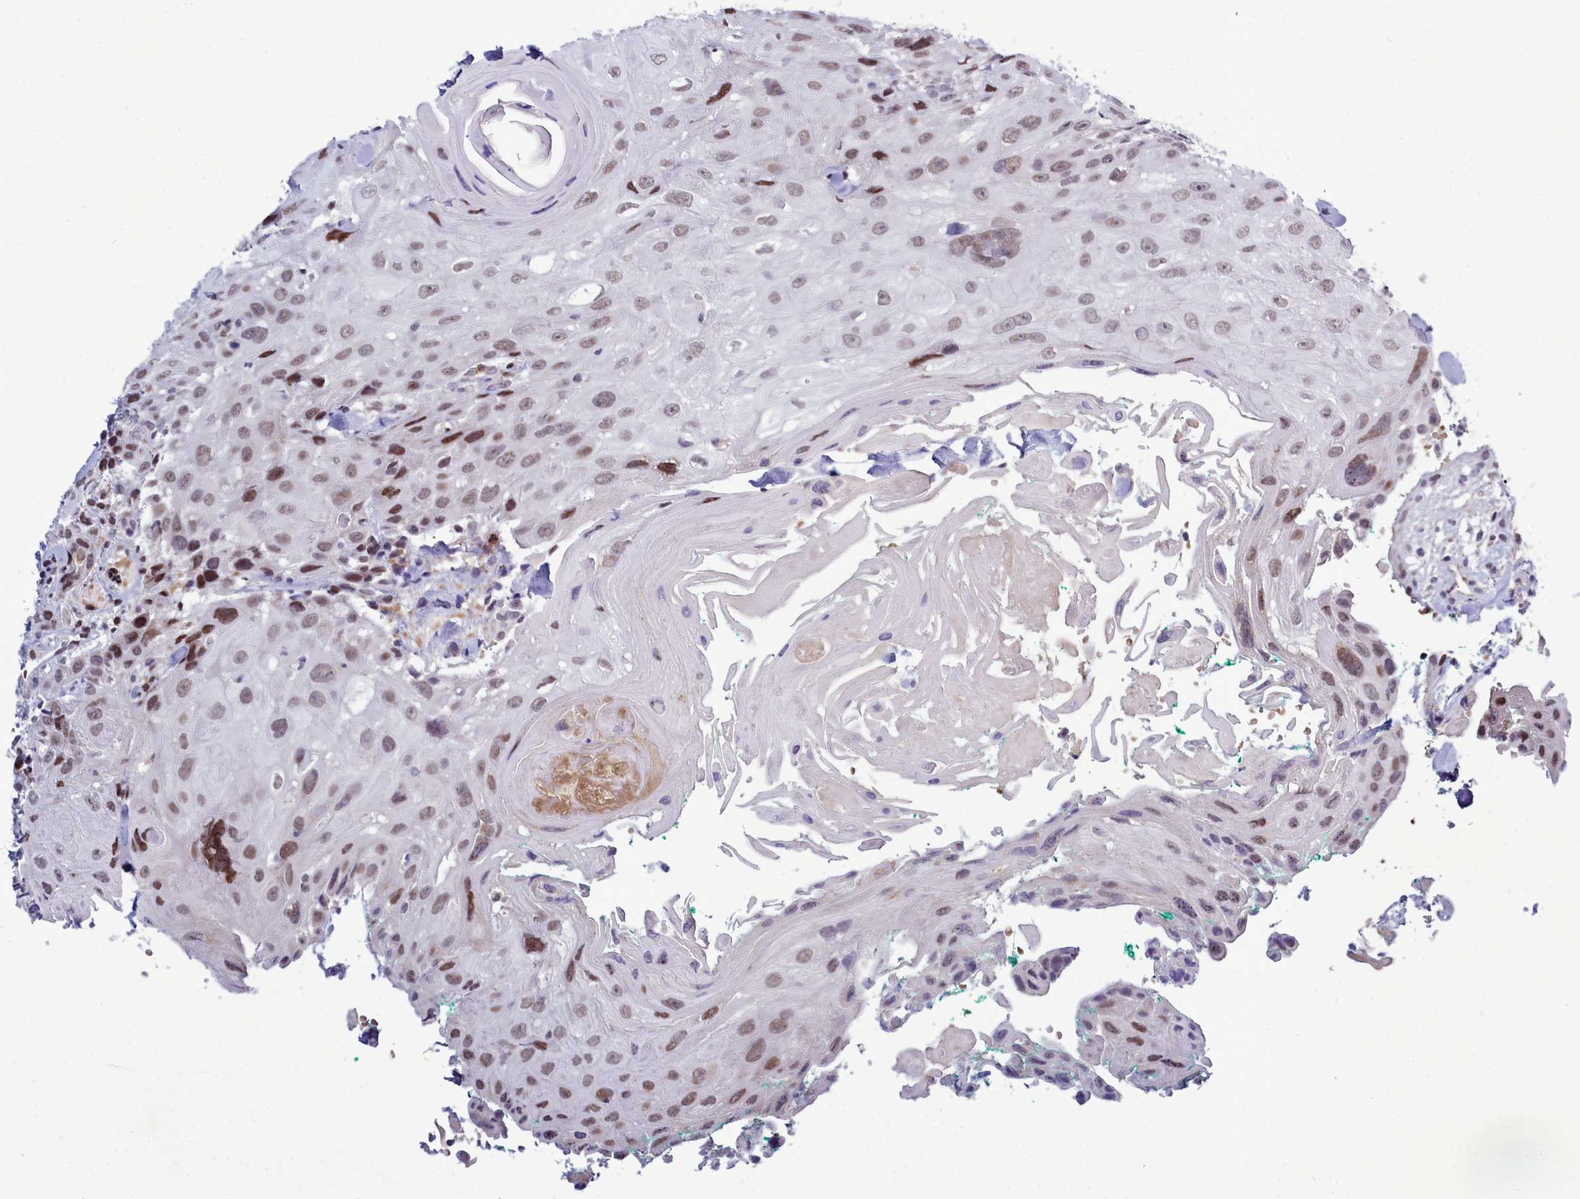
{"staining": {"intensity": "moderate", "quantity": ">75%", "location": "nuclear"}, "tissue": "head and neck cancer", "cell_type": "Tumor cells", "image_type": "cancer", "snomed": [{"axis": "morphology", "description": "Squamous cell carcinoma, NOS"}, {"axis": "topography", "description": "Head-Neck"}], "caption": "A high-resolution histopathology image shows IHC staining of head and neck squamous cell carcinoma, which shows moderate nuclear expression in approximately >75% of tumor cells.", "gene": "POM121L2", "patient": {"sex": "male", "age": 81}}